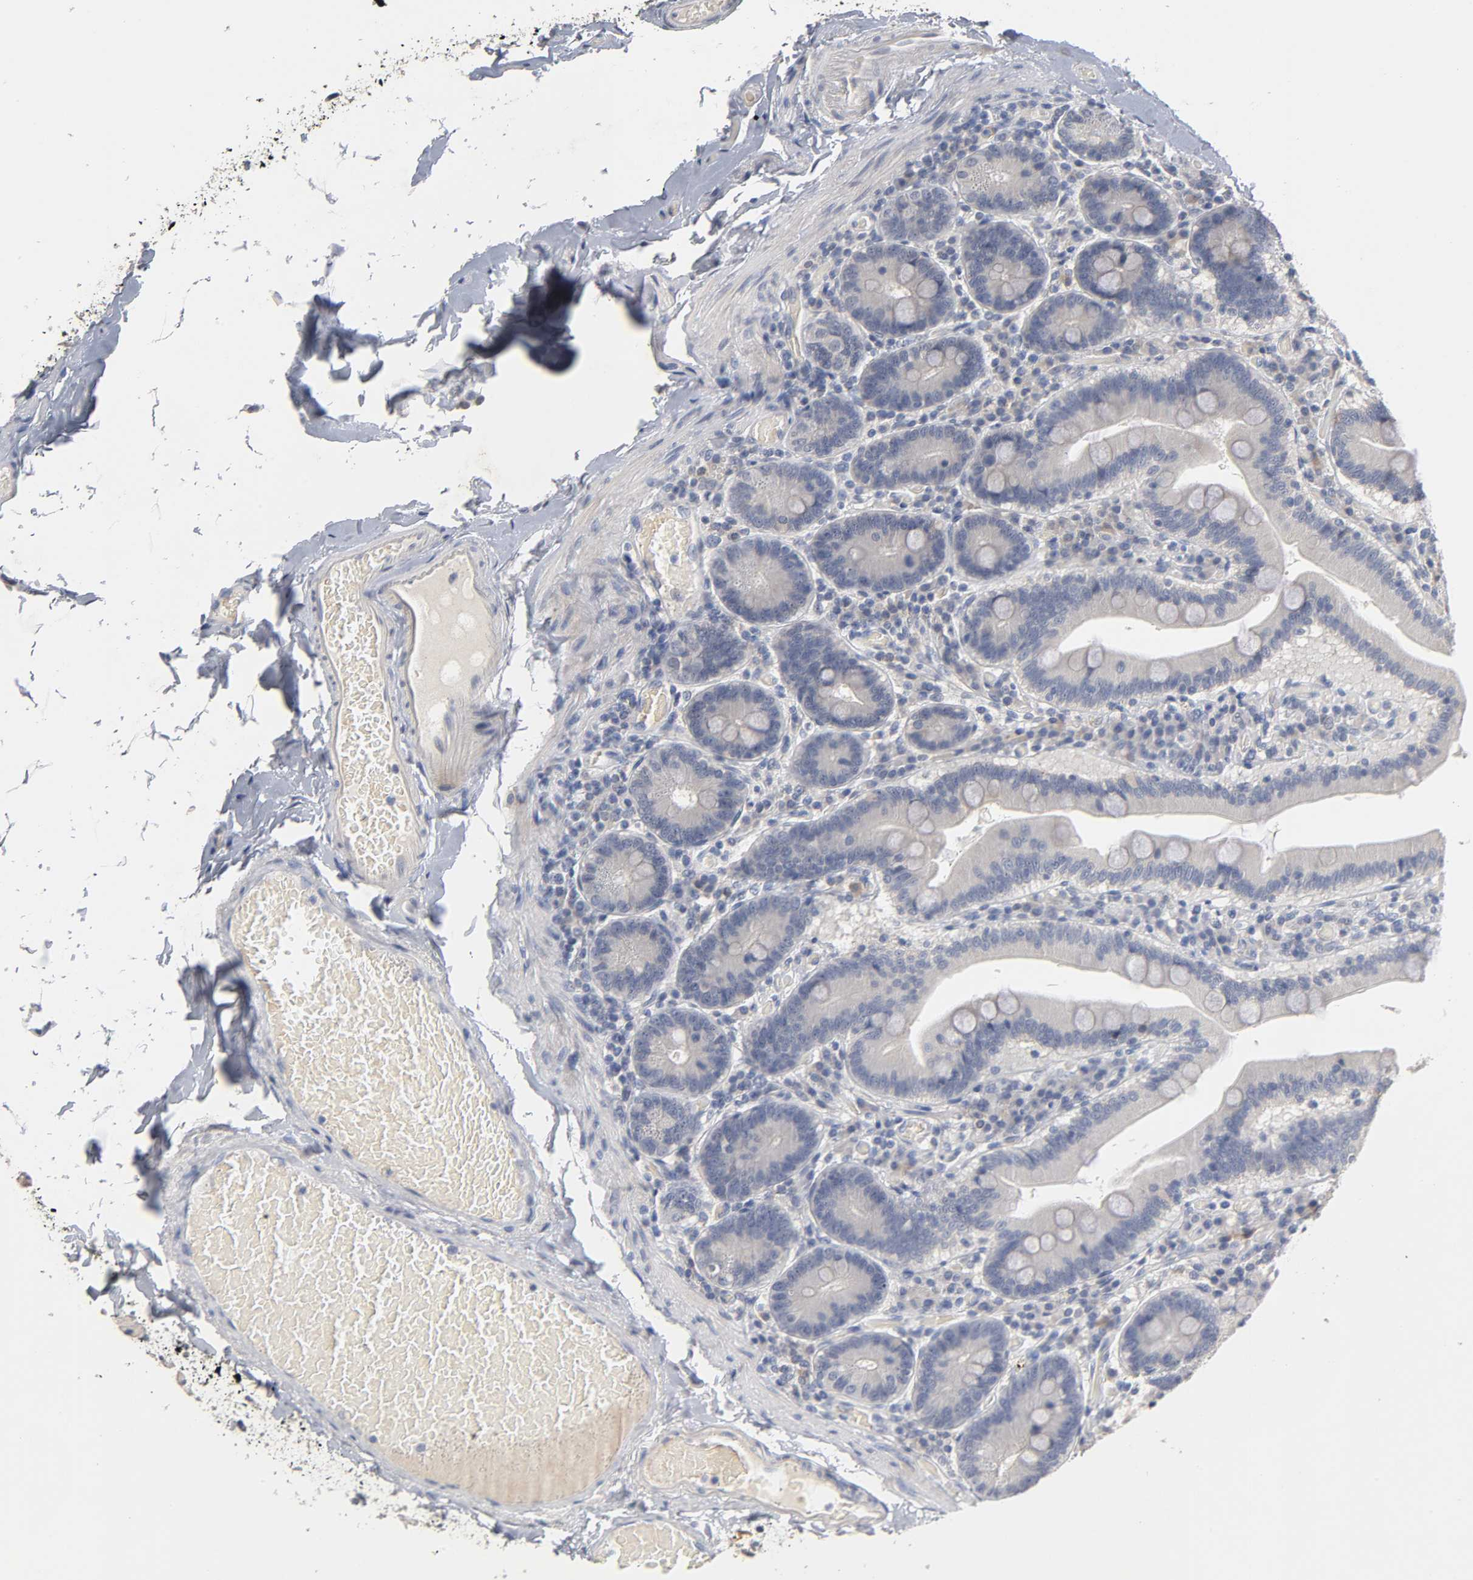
{"staining": {"intensity": "negative", "quantity": "none", "location": "none"}, "tissue": "duodenum", "cell_type": "Glandular cells", "image_type": "normal", "snomed": [{"axis": "morphology", "description": "Normal tissue, NOS"}, {"axis": "topography", "description": "Duodenum"}], "caption": "High magnification brightfield microscopy of benign duodenum stained with DAB (3,3'-diaminobenzidine) (brown) and counterstained with hematoxylin (blue): glandular cells show no significant expression. (Brightfield microscopy of DAB IHC at high magnification).", "gene": "OVOL1", "patient": {"sex": "male", "age": 66}}